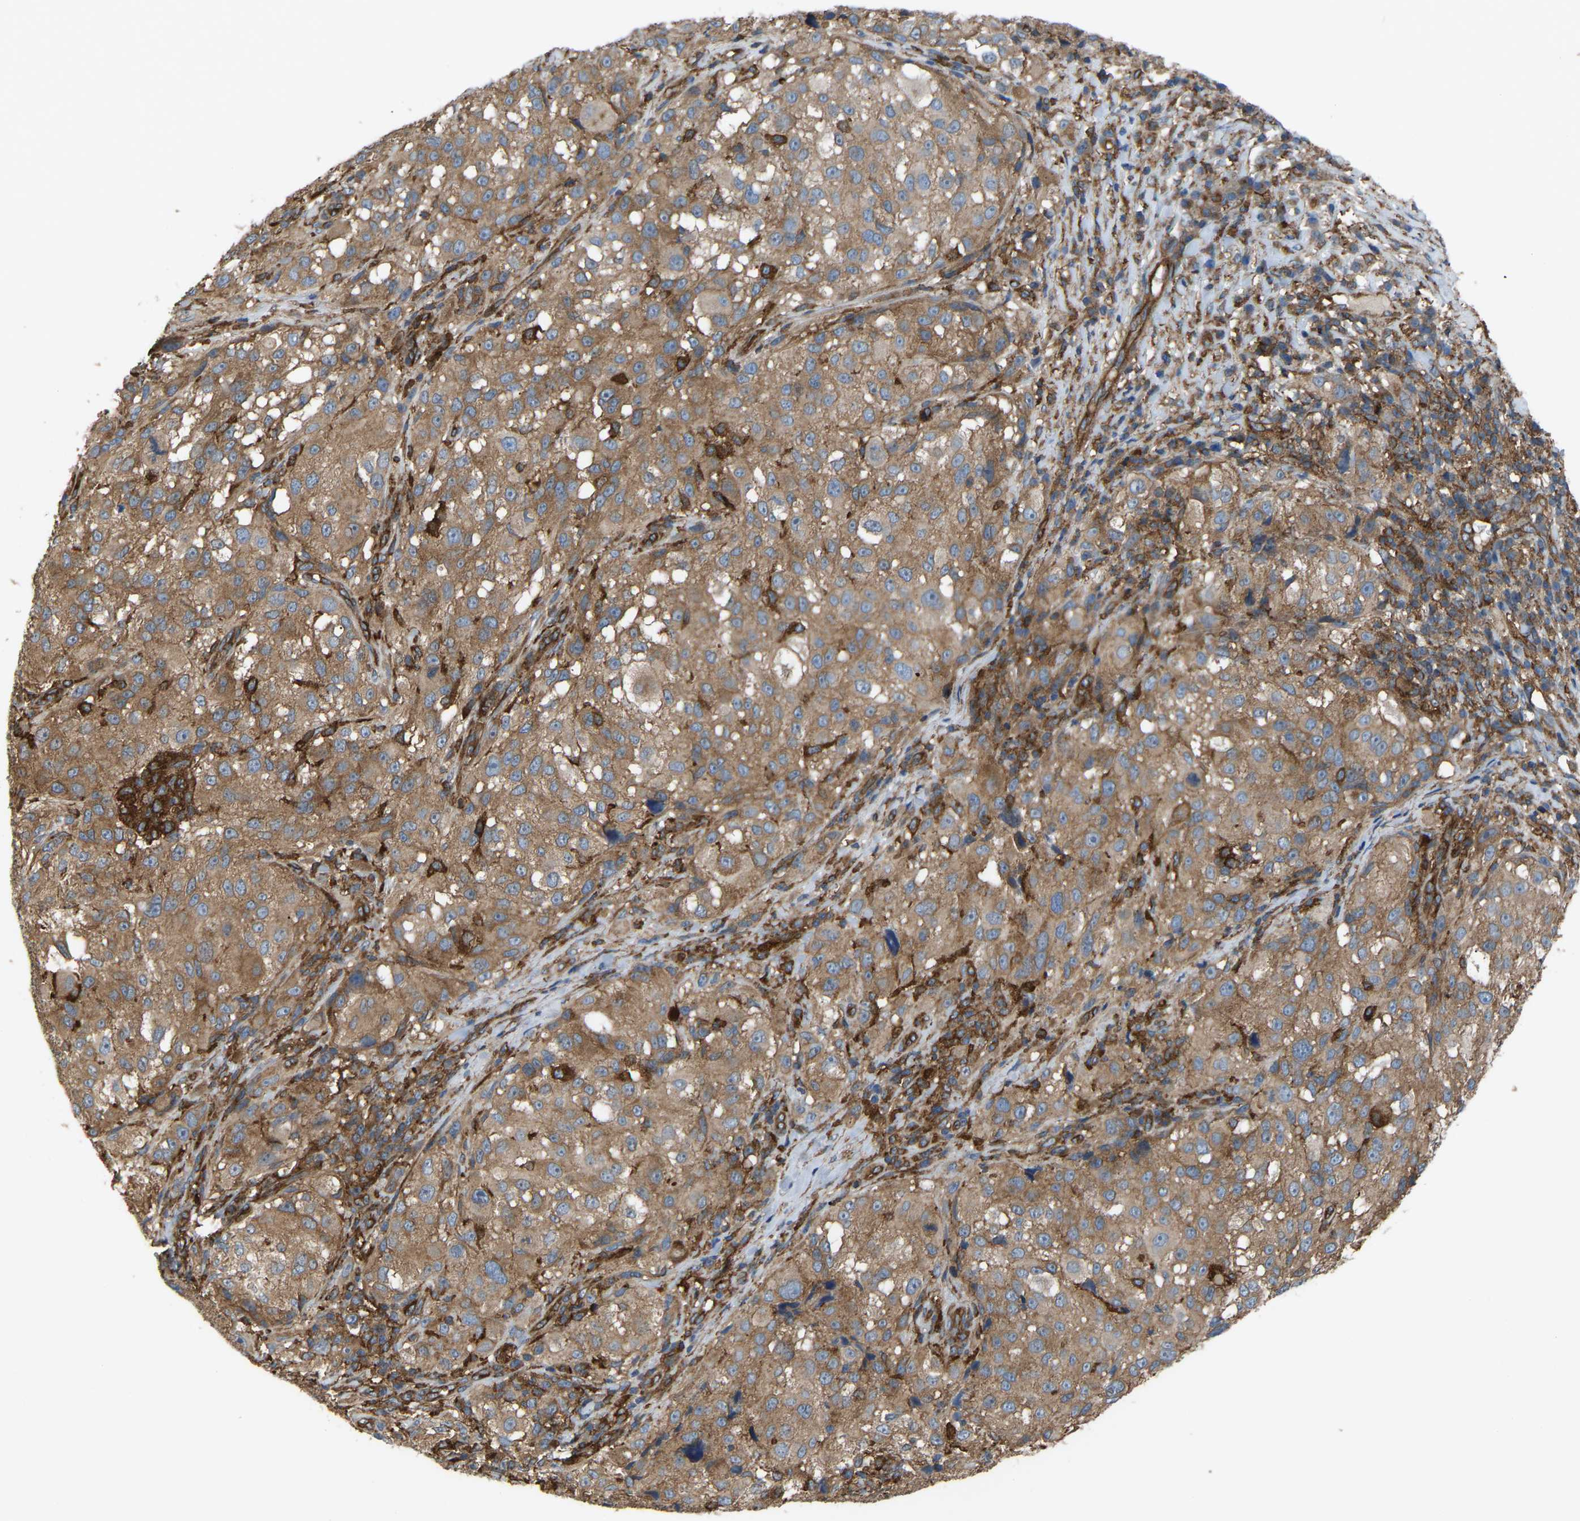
{"staining": {"intensity": "moderate", "quantity": ">75%", "location": "cytoplasmic/membranous"}, "tissue": "melanoma", "cell_type": "Tumor cells", "image_type": "cancer", "snomed": [{"axis": "morphology", "description": "Necrosis, NOS"}, {"axis": "morphology", "description": "Malignant melanoma, NOS"}, {"axis": "topography", "description": "Skin"}], "caption": "Melanoma stained with a protein marker displays moderate staining in tumor cells.", "gene": "PICALM", "patient": {"sex": "female", "age": 87}}